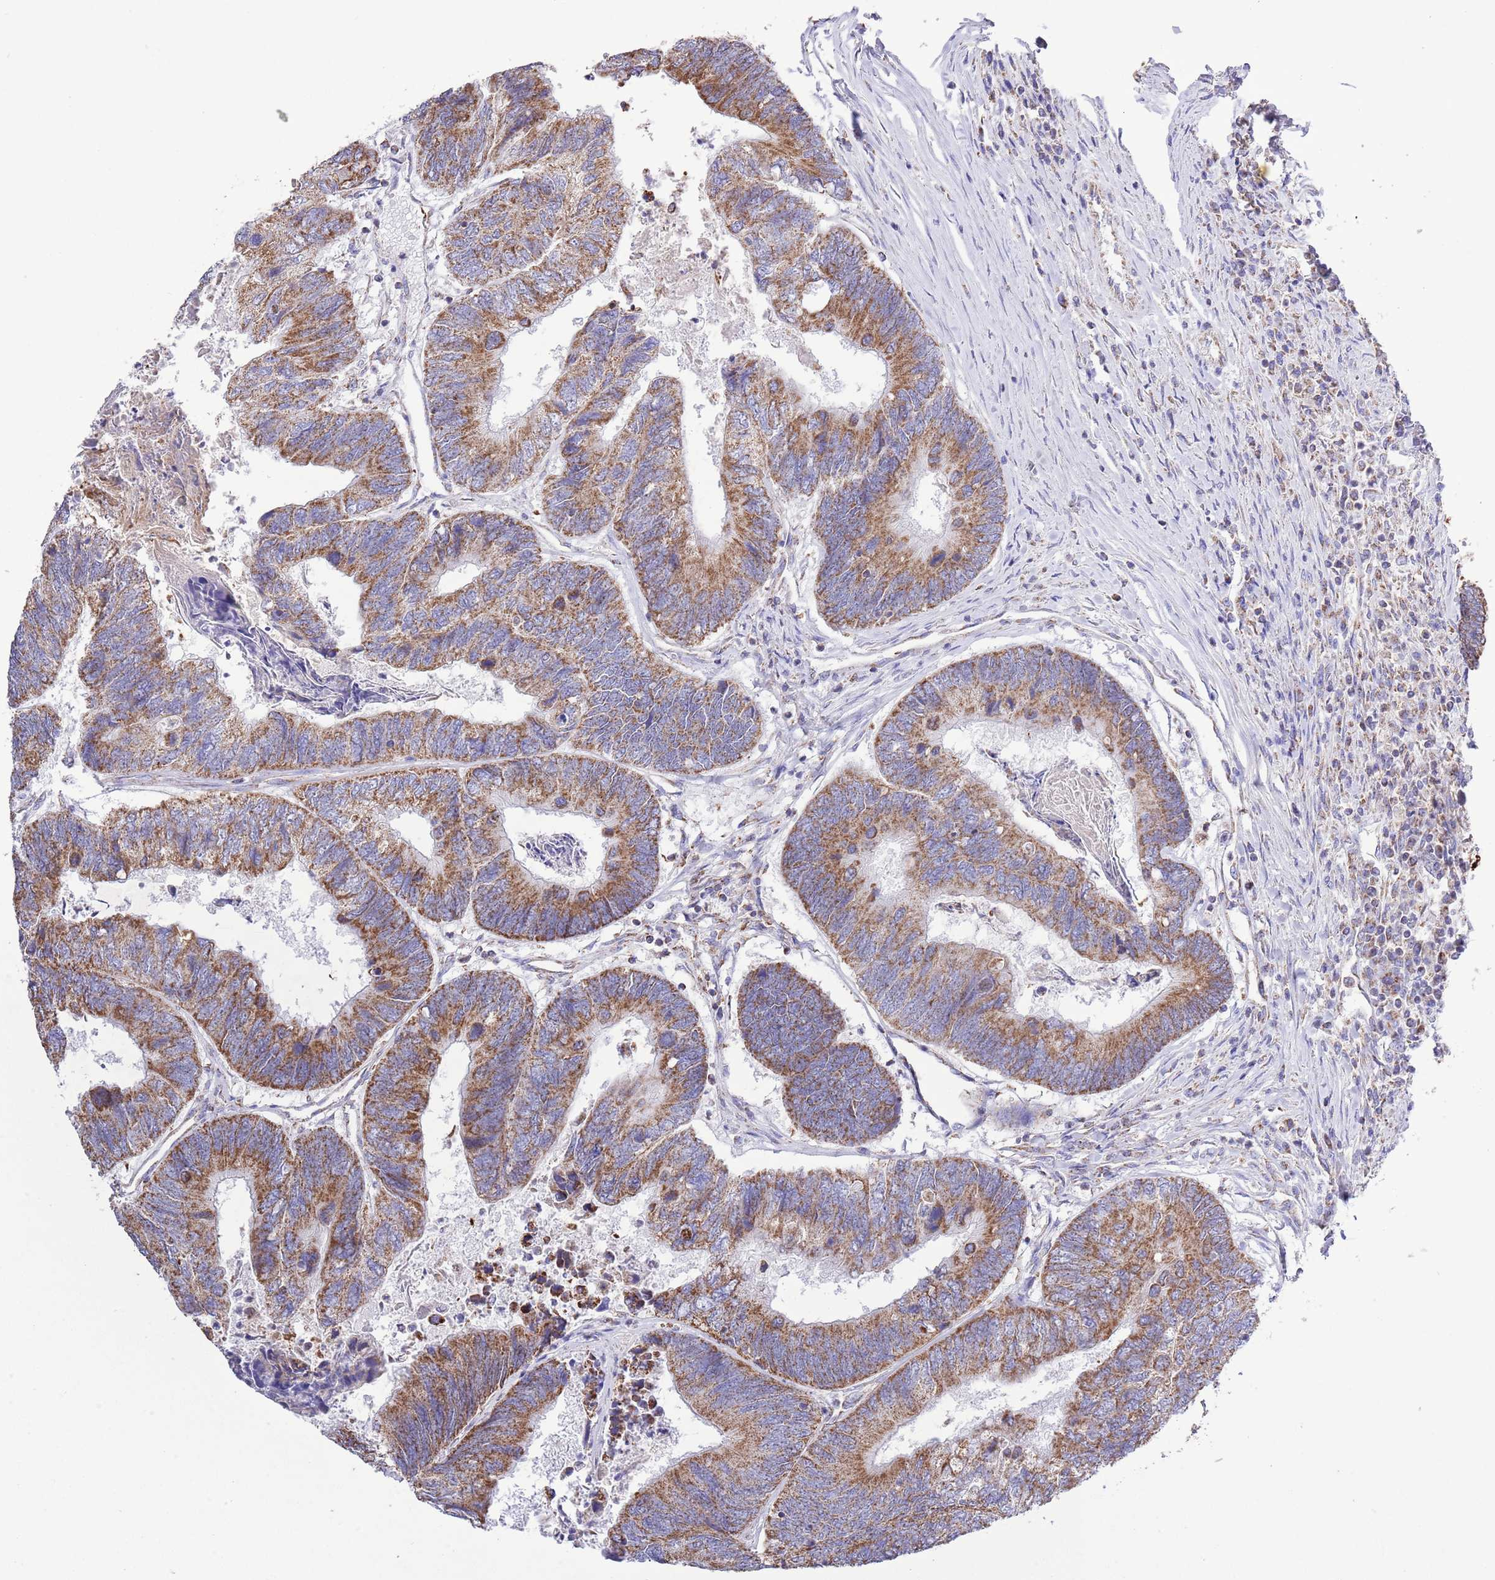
{"staining": {"intensity": "moderate", "quantity": ">75%", "location": "cytoplasmic/membranous"}, "tissue": "colorectal cancer", "cell_type": "Tumor cells", "image_type": "cancer", "snomed": [{"axis": "morphology", "description": "Adenocarcinoma, NOS"}, {"axis": "topography", "description": "Colon"}], "caption": "The histopathology image reveals immunohistochemical staining of colorectal adenocarcinoma. There is moderate cytoplasmic/membranous positivity is appreciated in about >75% of tumor cells. (DAB (3,3'-diaminobenzidine) IHC with brightfield microscopy, high magnification).", "gene": "TEKTIP1", "patient": {"sex": "female", "age": 67}}